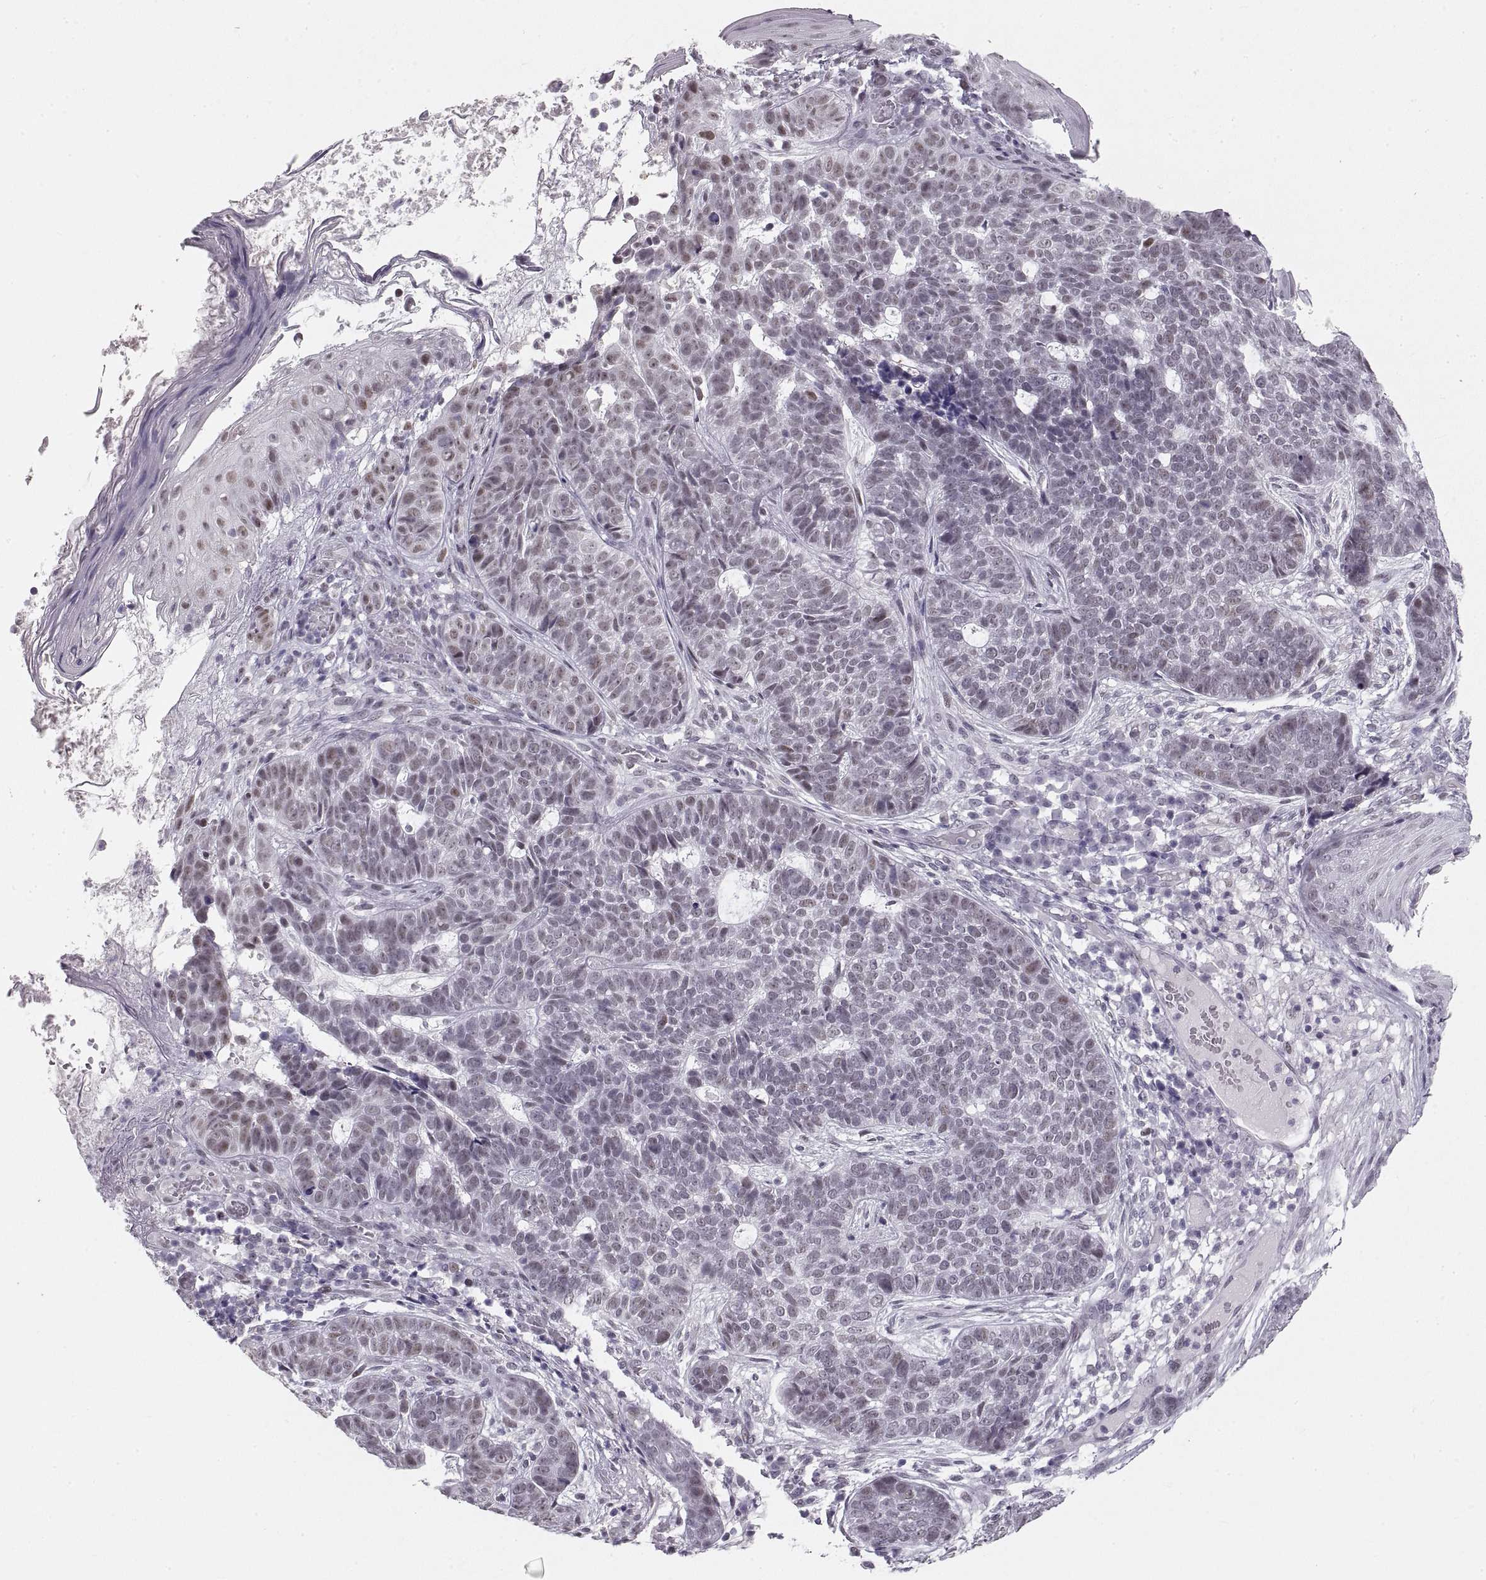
{"staining": {"intensity": "moderate", "quantity": "<25%", "location": "nuclear"}, "tissue": "skin cancer", "cell_type": "Tumor cells", "image_type": "cancer", "snomed": [{"axis": "morphology", "description": "Basal cell carcinoma"}, {"axis": "topography", "description": "Skin"}], "caption": "IHC of basal cell carcinoma (skin) reveals low levels of moderate nuclear staining in approximately <25% of tumor cells.", "gene": "NANOS3", "patient": {"sex": "female", "age": 69}}